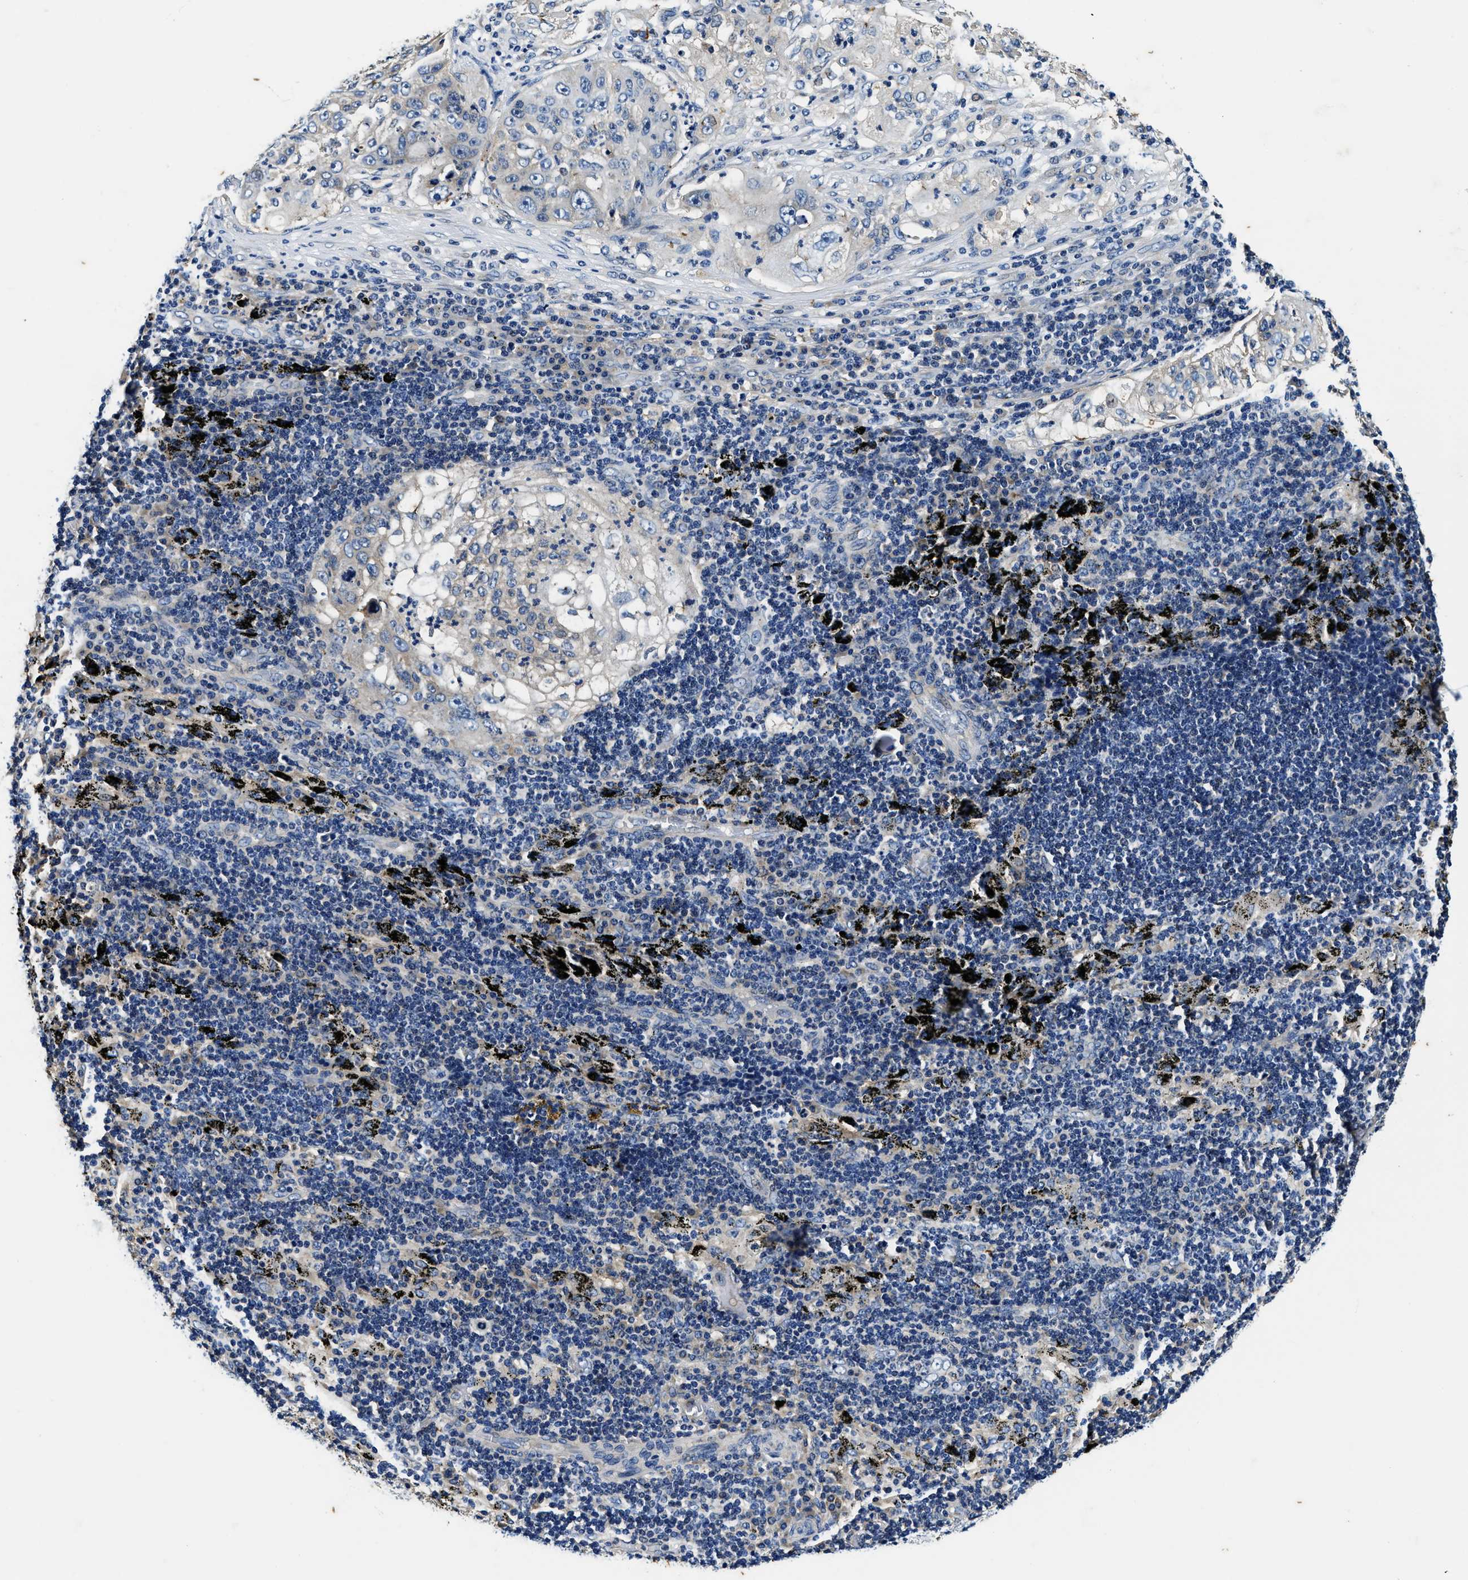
{"staining": {"intensity": "negative", "quantity": "none", "location": "none"}, "tissue": "lung cancer", "cell_type": "Tumor cells", "image_type": "cancer", "snomed": [{"axis": "morphology", "description": "Inflammation, NOS"}, {"axis": "morphology", "description": "Squamous cell carcinoma, NOS"}, {"axis": "topography", "description": "Lymph node"}, {"axis": "topography", "description": "Soft tissue"}, {"axis": "topography", "description": "Lung"}], "caption": "This is an immunohistochemistry (IHC) photomicrograph of human lung squamous cell carcinoma. There is no staining in tumor cells.", "gene": "PI4KB", "patient": {"sex": "male", "age": 66}}